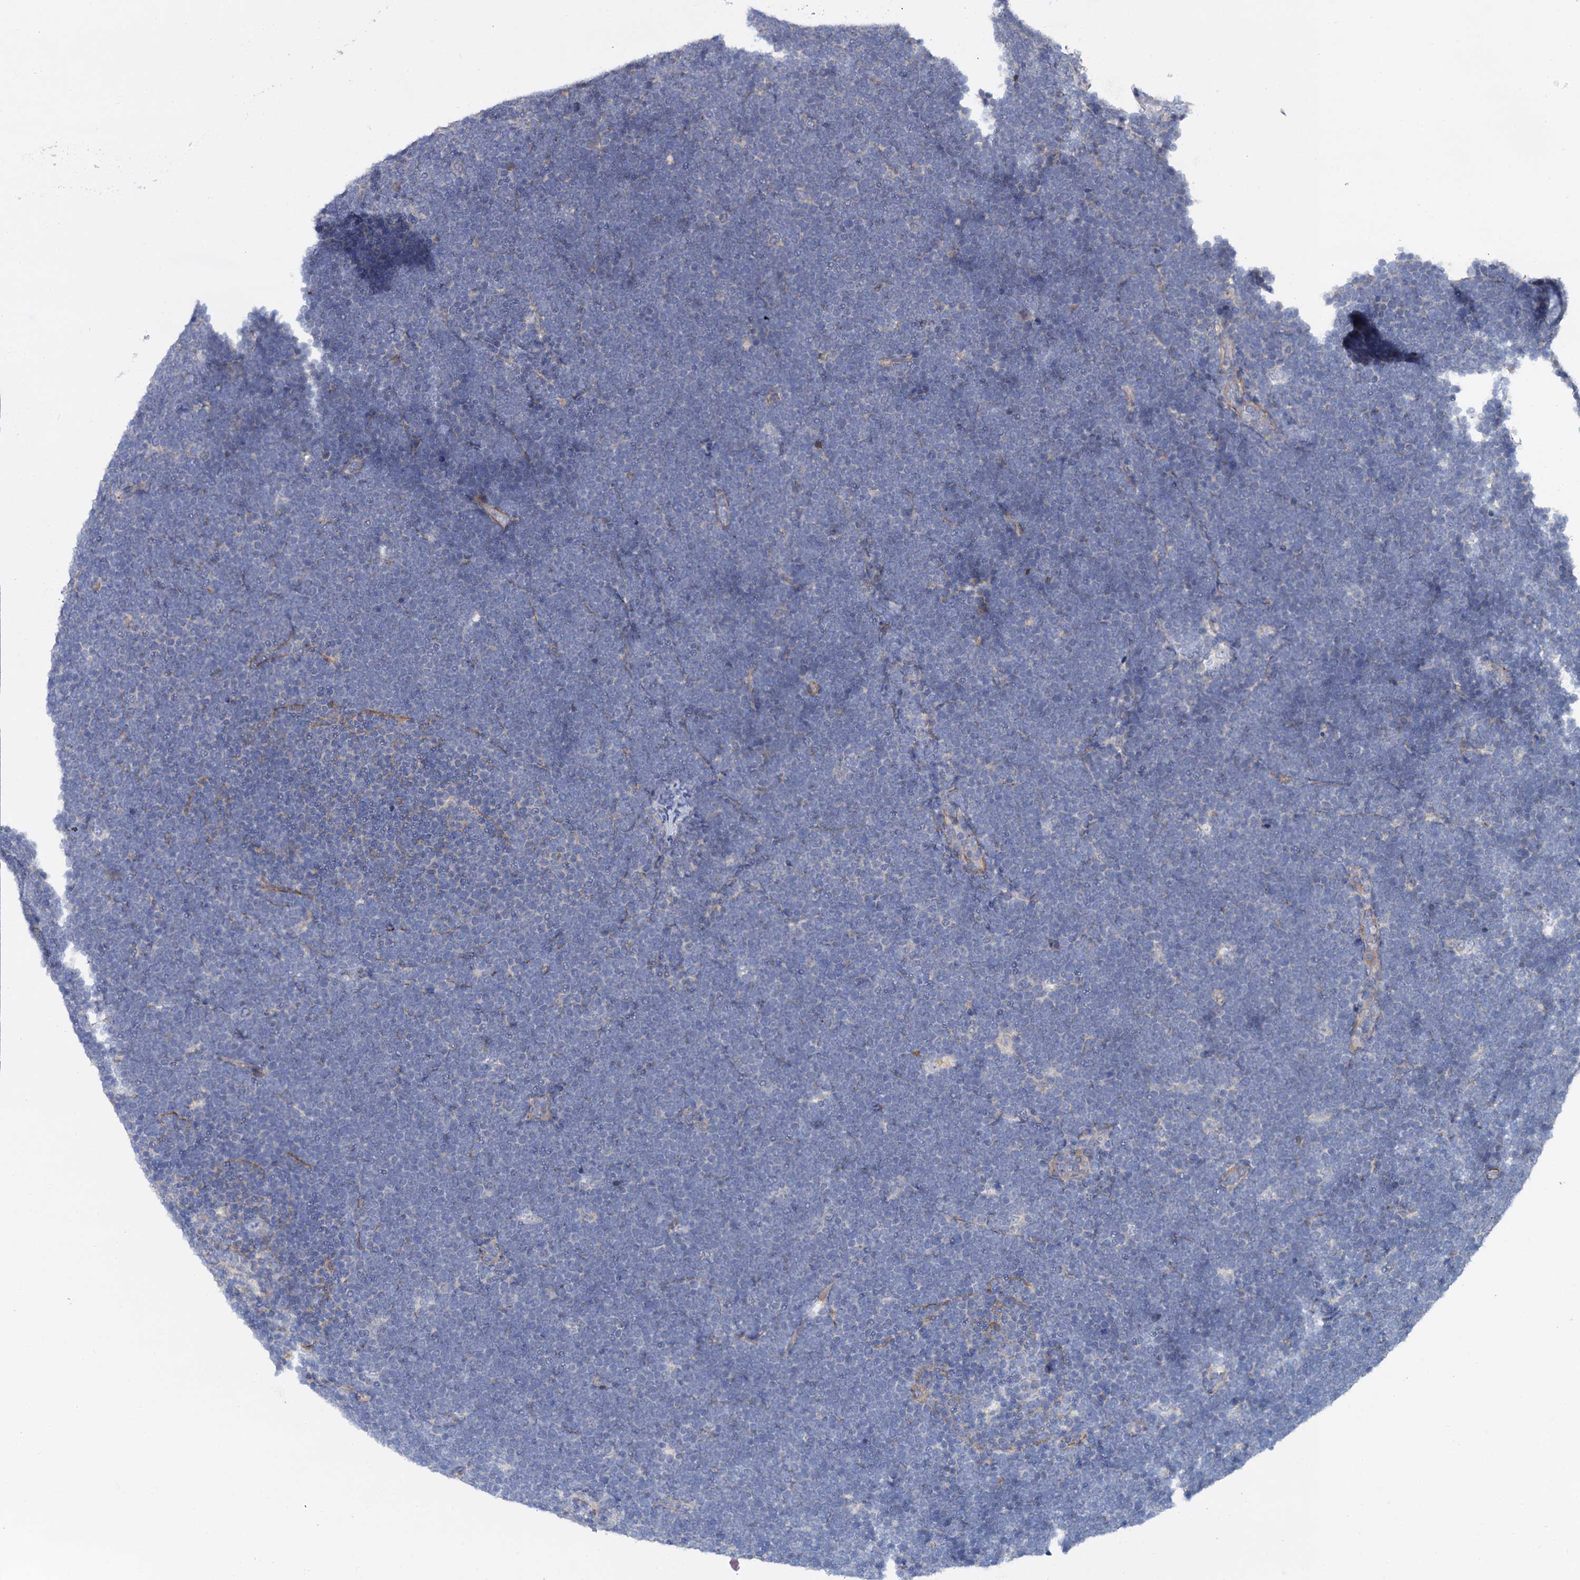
{"staining": {"intensity": "negative", "quantity": "none", "location": "none"}, "tissue": "lymphoma", "cell_type": "Tumor cells", "image_type": "cancer", "snomed": [{"axis": "morphology", "description": "Malignant lymphoma, non-Hodgkin's type, High grade"}, {"axis": "topography", "description": "Lymph node"}], "caption": "Immunohistochemistry (IHC) image of neoplastic tissue: lymphoma stained with DAB shows no significant protein positivity in tumor cells.", "gene": "ISM2", "patient": {"sex": "male", "age": 13}}